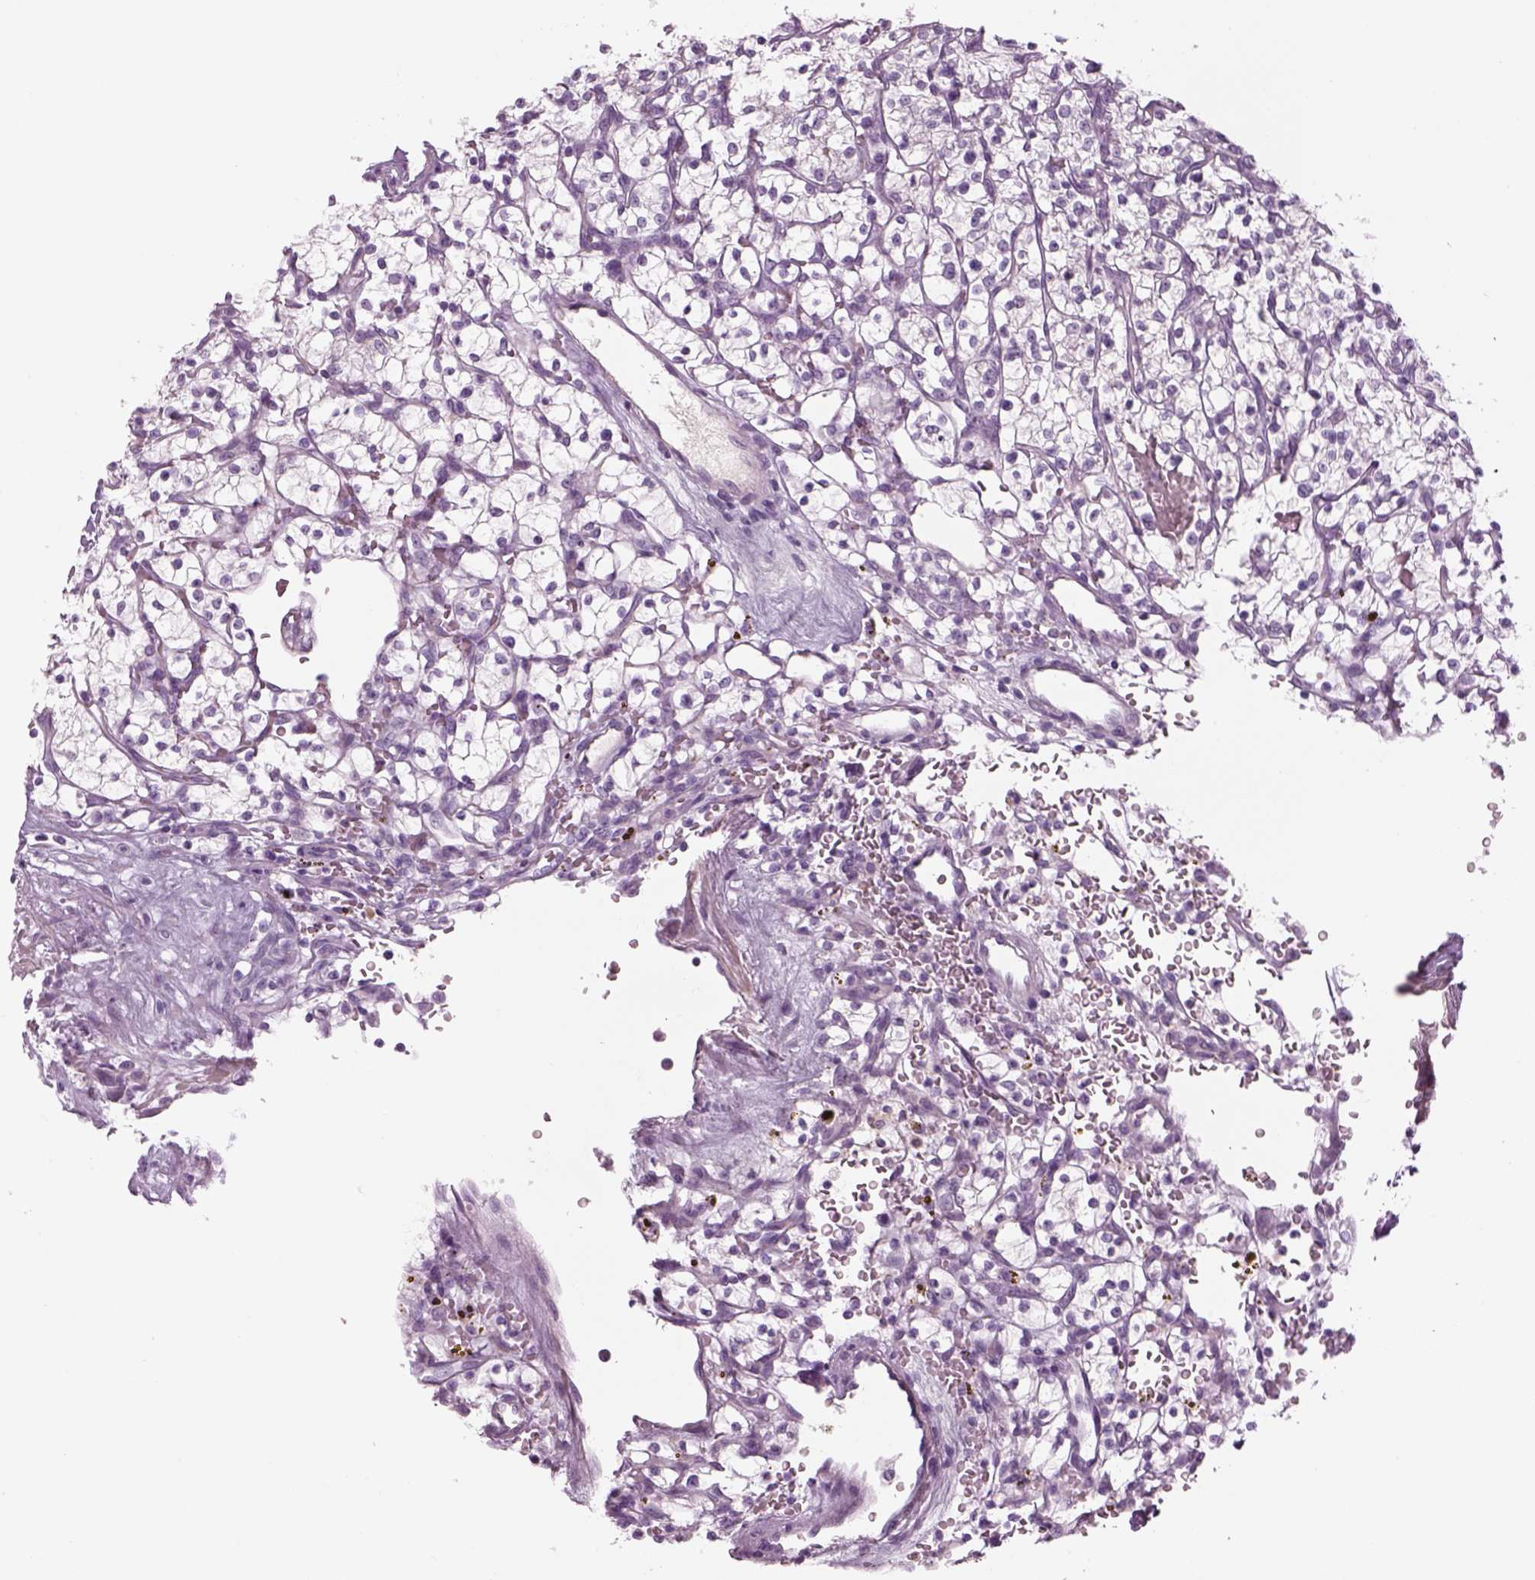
{"staining": {"intensity": "negative", "quantity": "none", "location": "none"}, "tissue": "renal cancer", "cell_type": "Tumor cells", "image_type": "cancer", "snomed": [{"axis": "morphology", "description": "Adenocarcinoma, NOS"}, {"axis": "topography", "description": "Kidney"}], "caption": "A micrograph of human renal cancer is negative for staining in tumor cells.", "gene": "GAS2L2", "patient": {"sex": "female", "age": 64}}